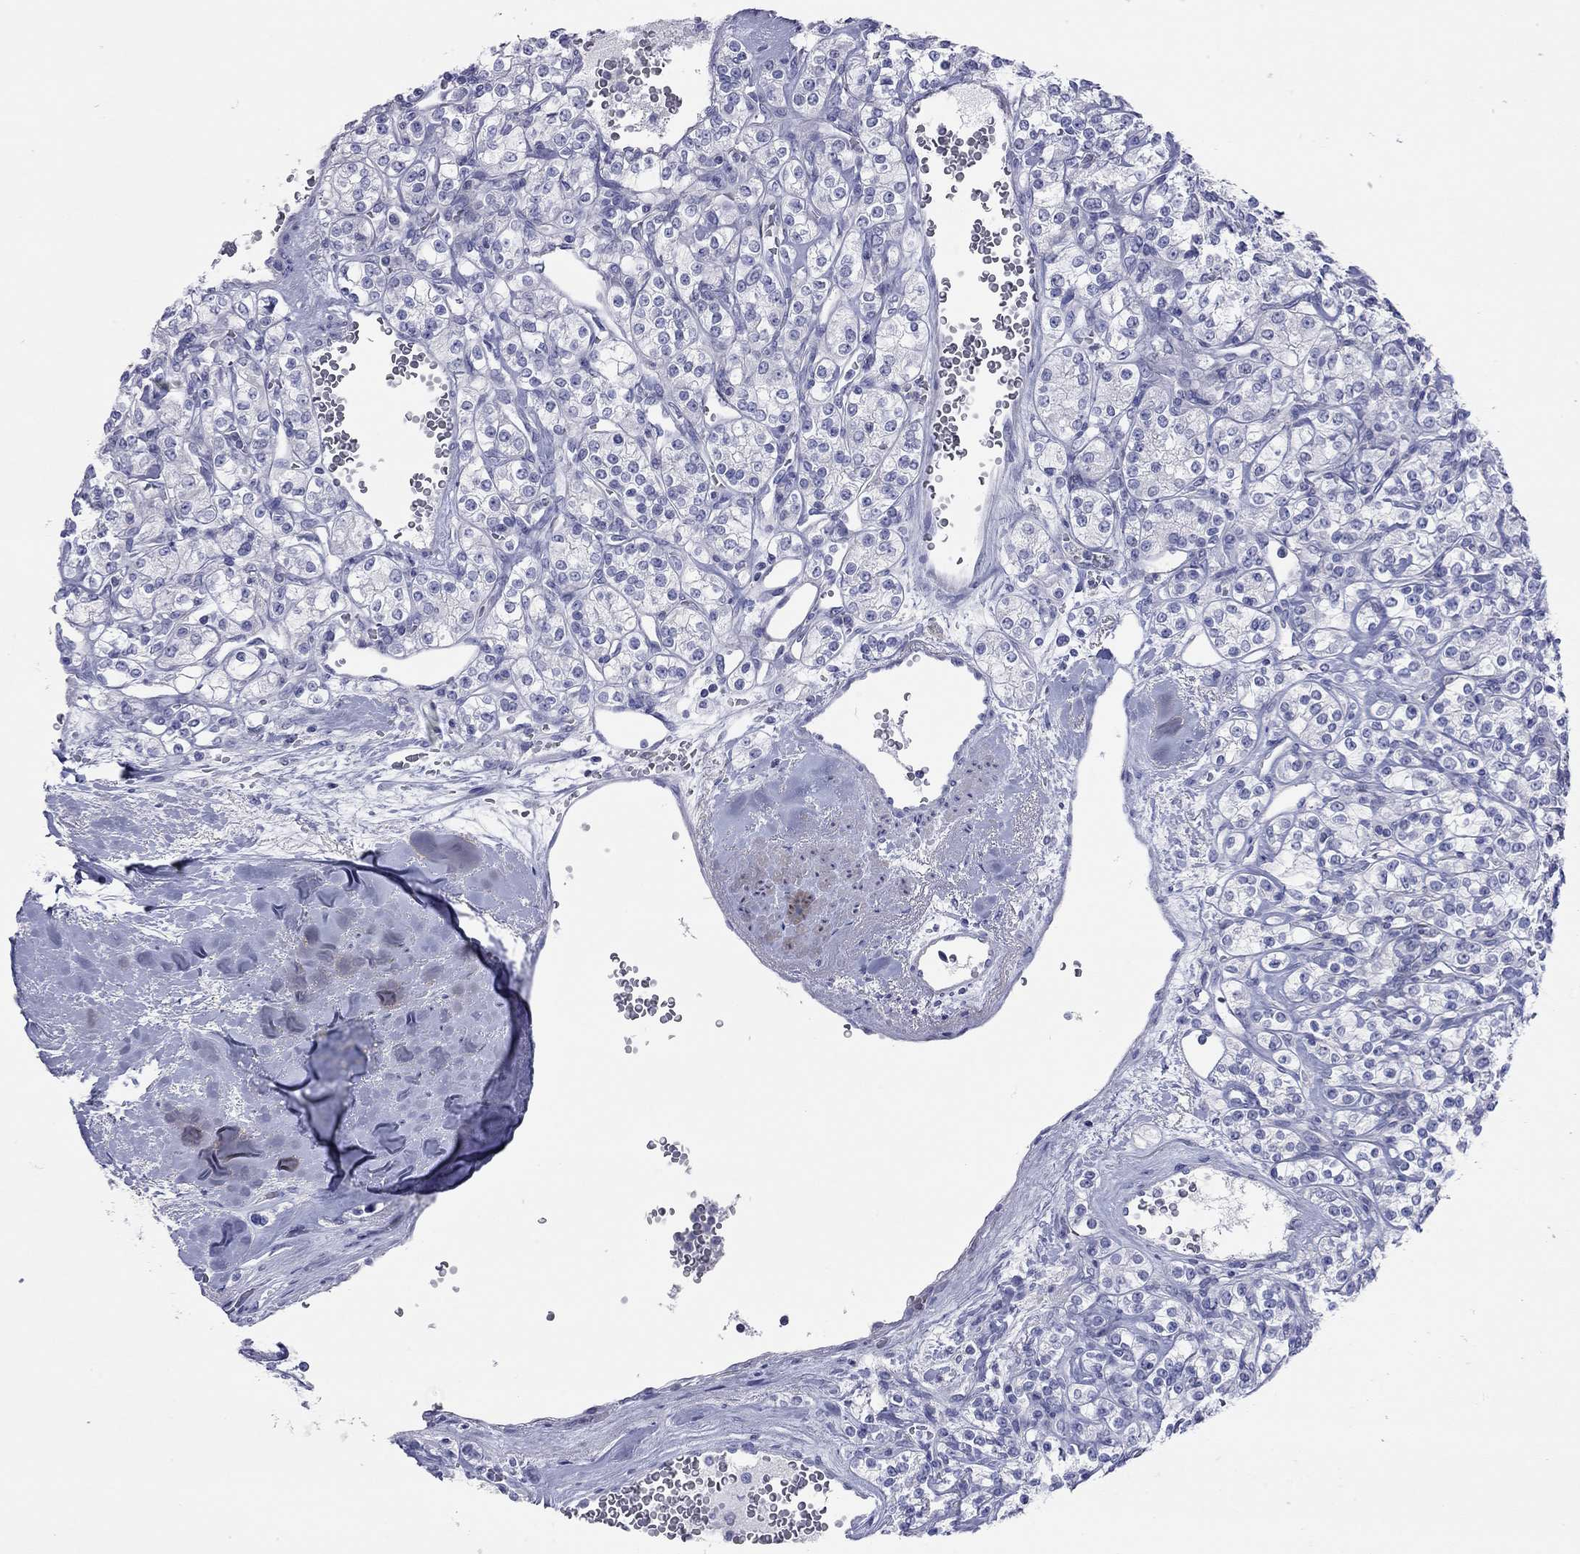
{"staining": {"intensity": "negative", "quantity": "none", "location": "none"}, "tissue": "renal cancer", "cell_type": "Tumor cells", "image_type": "cancer", "snomed": [{"axis": "morphology", "description": "Adenocarcinoma, NOS"}, {"axis": "topography", "description": "Kidney"}], "caption": "Human renal cancer stained for a protein using immunohistochemistry reveals no expression in tumor cells.", "gene": "ACTL7B", "patient": {"sex": "male", "age": 77}}